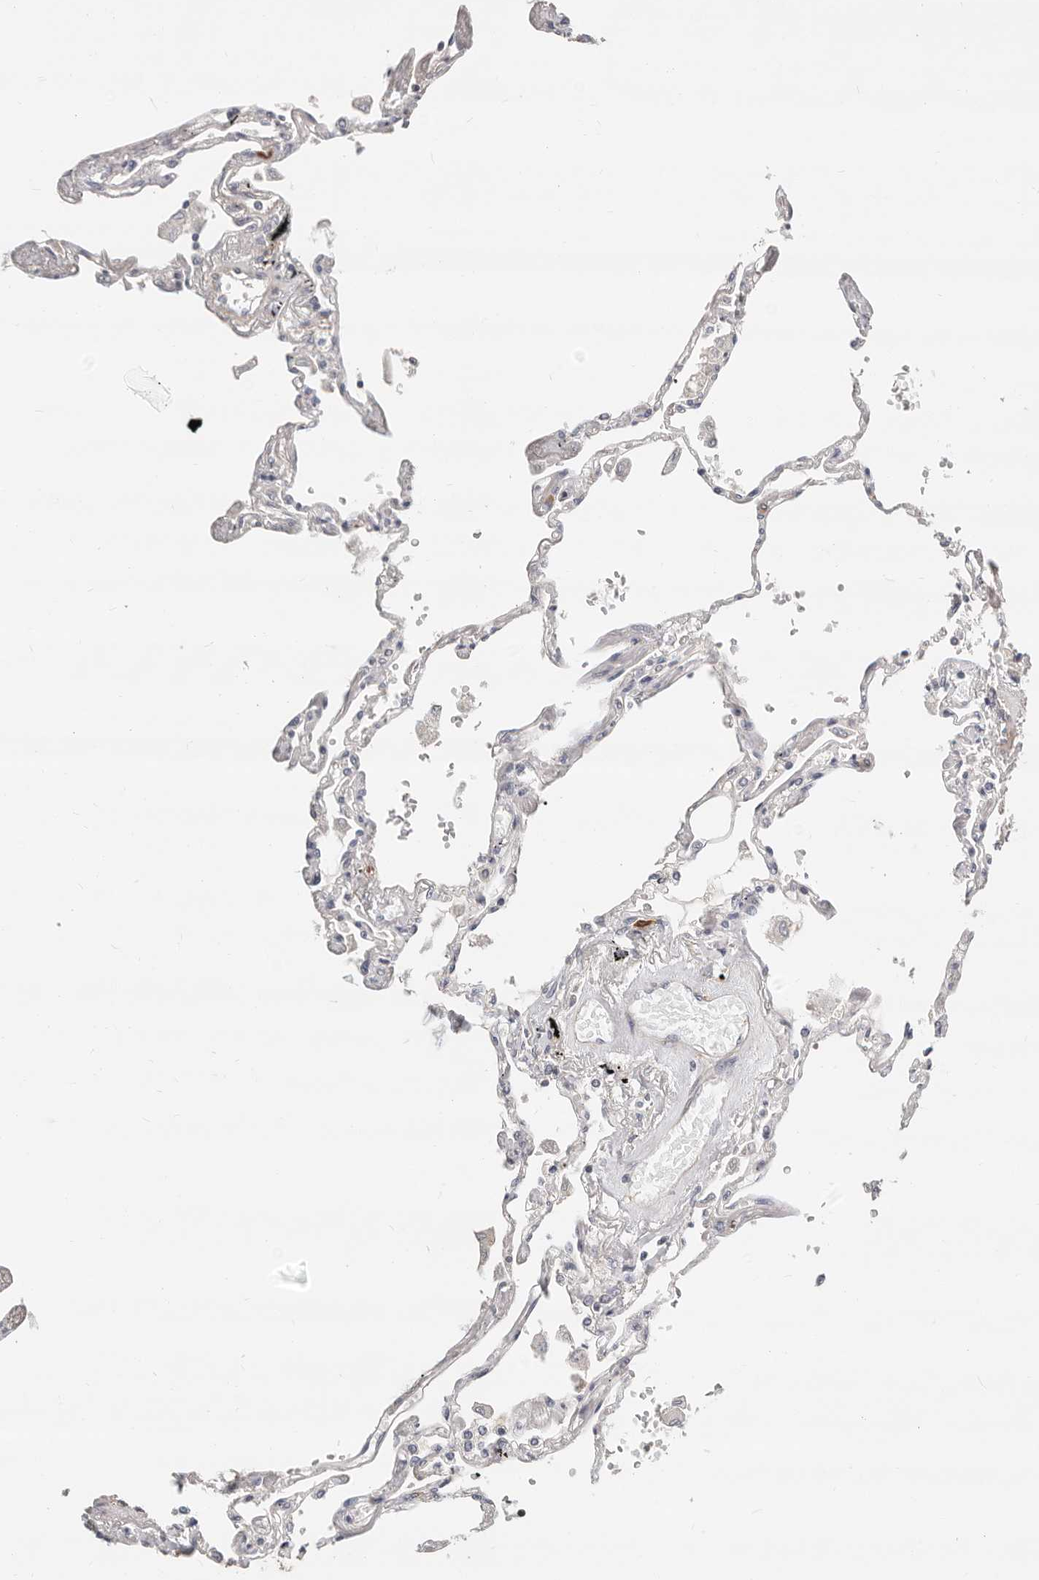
{"staining": {"intensity": "negative", "quantity": "none", "location": "none"}, "tissue": "lung", "cell_type": "Alveolar cells", "image_type": "normal", "snomed": [{"axis": "morphology", "description": "Normal tissue, NOS"}, {"axis": "topography", "description": "Lung"}], "caption": "Immunohistochemistry micrograph of benign lung: lung stained with DAB exhibits no significant protein expression in alveolar cells. (DAB immunohistochemistry with hematoxylin counter stain).", "gene": "ZRANB1", "patient": {"sex": "female", "age": 67}}